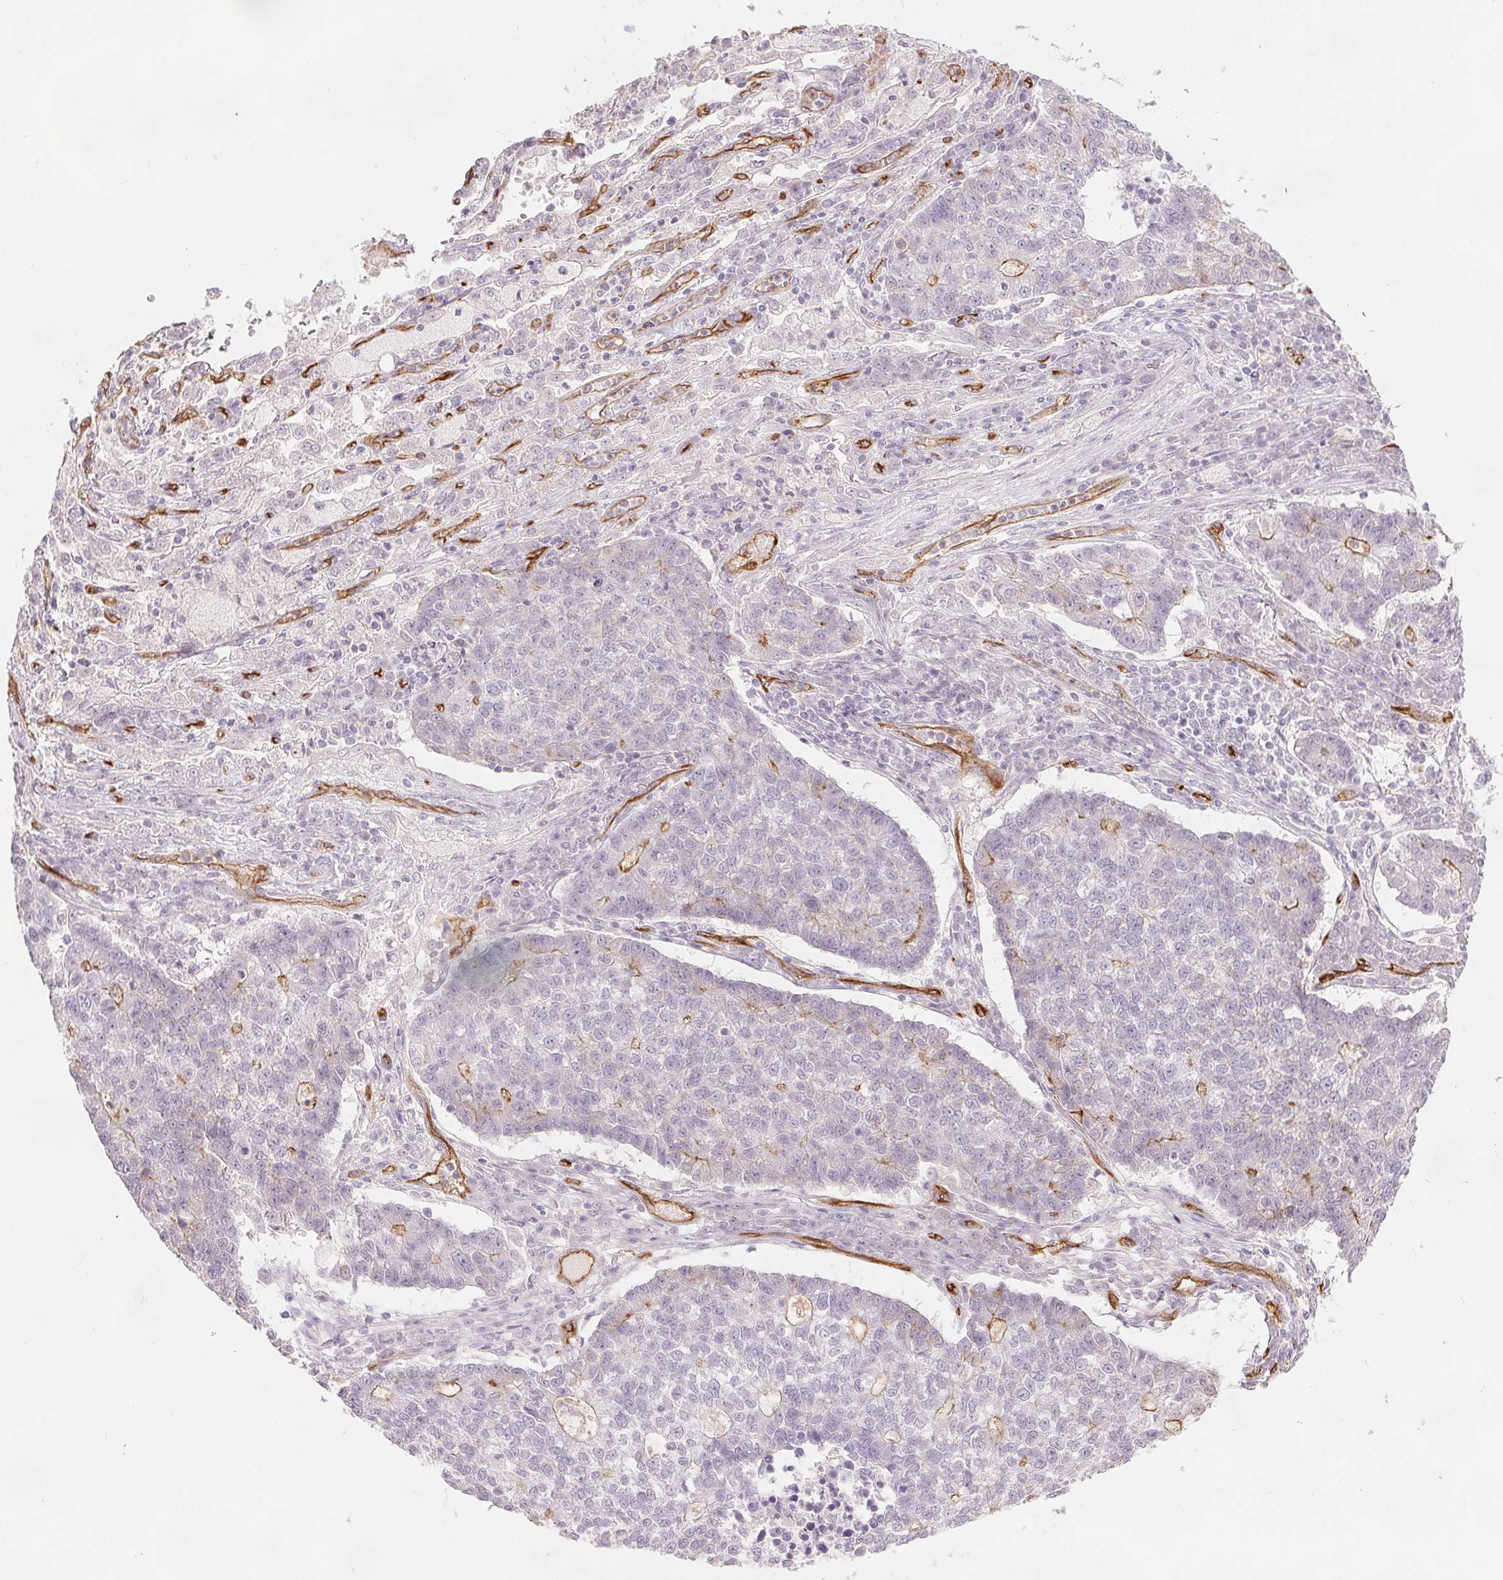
{"staining": {"intensity": "moderate", "quantity": "<25%", "location": "cytoplasmic/membranous"}, "tissue": "lung cancer", "cell_type": "Tumor cells", "image_type": "cancer", "snomed": [{"axis": "morphology", "description": "Adenocarcinoma, NOS"}, {"axis": "topography", "description": "Lung"}], "caption": "Brown immunohistochemical staining in lung adenocarcinoma shows moderate cytoplasmic/membranous positivity in about <25% of tumor cells.", "gene": "PODXL", "patient": {"sex": "male", "age": 57}}